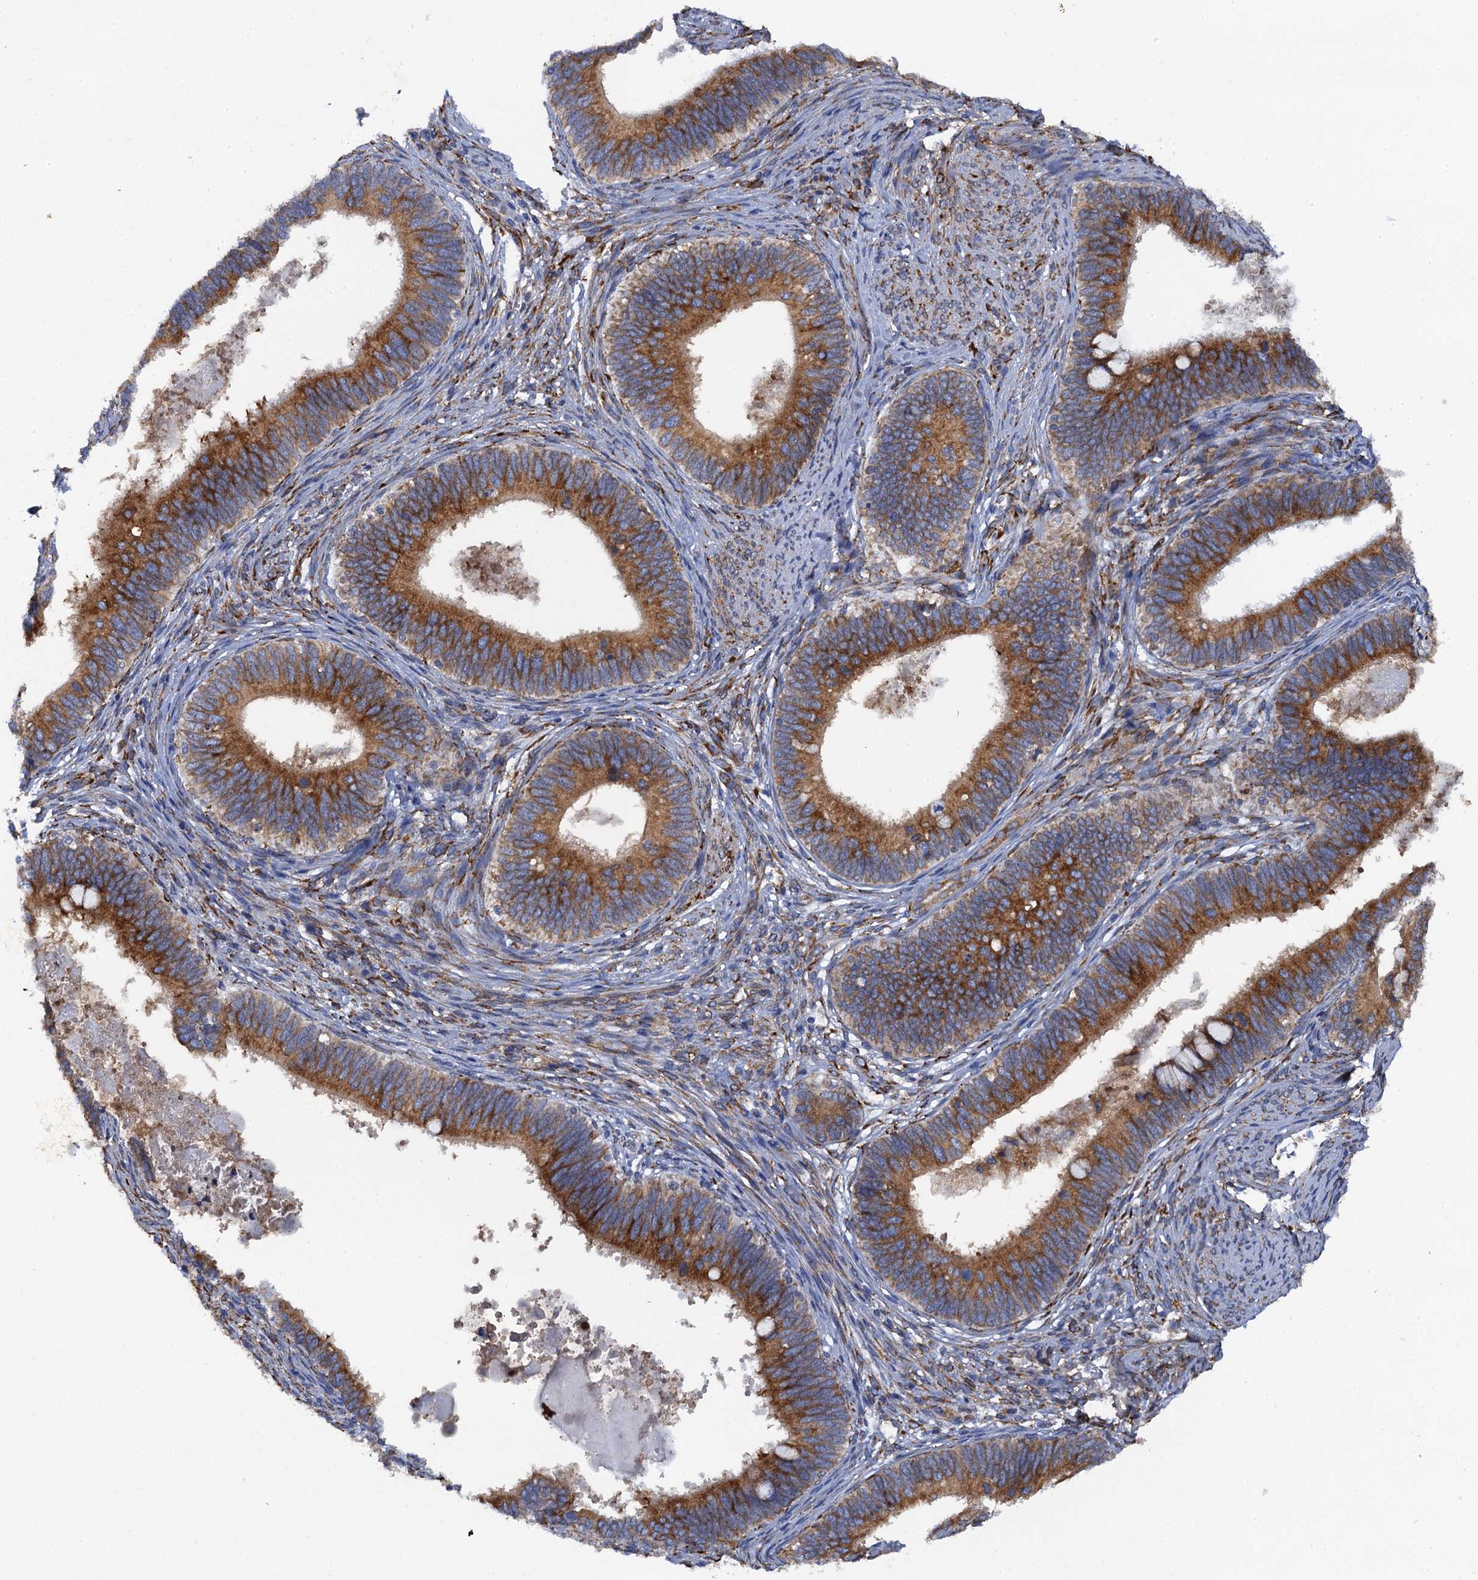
{"staining": {"intensity": "moderate", "quantity": ">75%", "location": "cytoplasmic/membranous"}, "tissue": "cervical cancer", "cell_type": "Tumor cells", "image_type": "cancer", "snomed": [{"axis": "morphology", "description": "Adenocarcinoma, NOS"}, {"axis": "topography", "description": "Cervix"}], "caption": "Cervical adenocarcinoma tissue reveals moderate cytoplasmic/membranous staining in approximately >75% of tumor cells, visualized by immunohistochemistry.", "gene": "POGLUT3", "patient": {"sex": "female", "age": 42}}